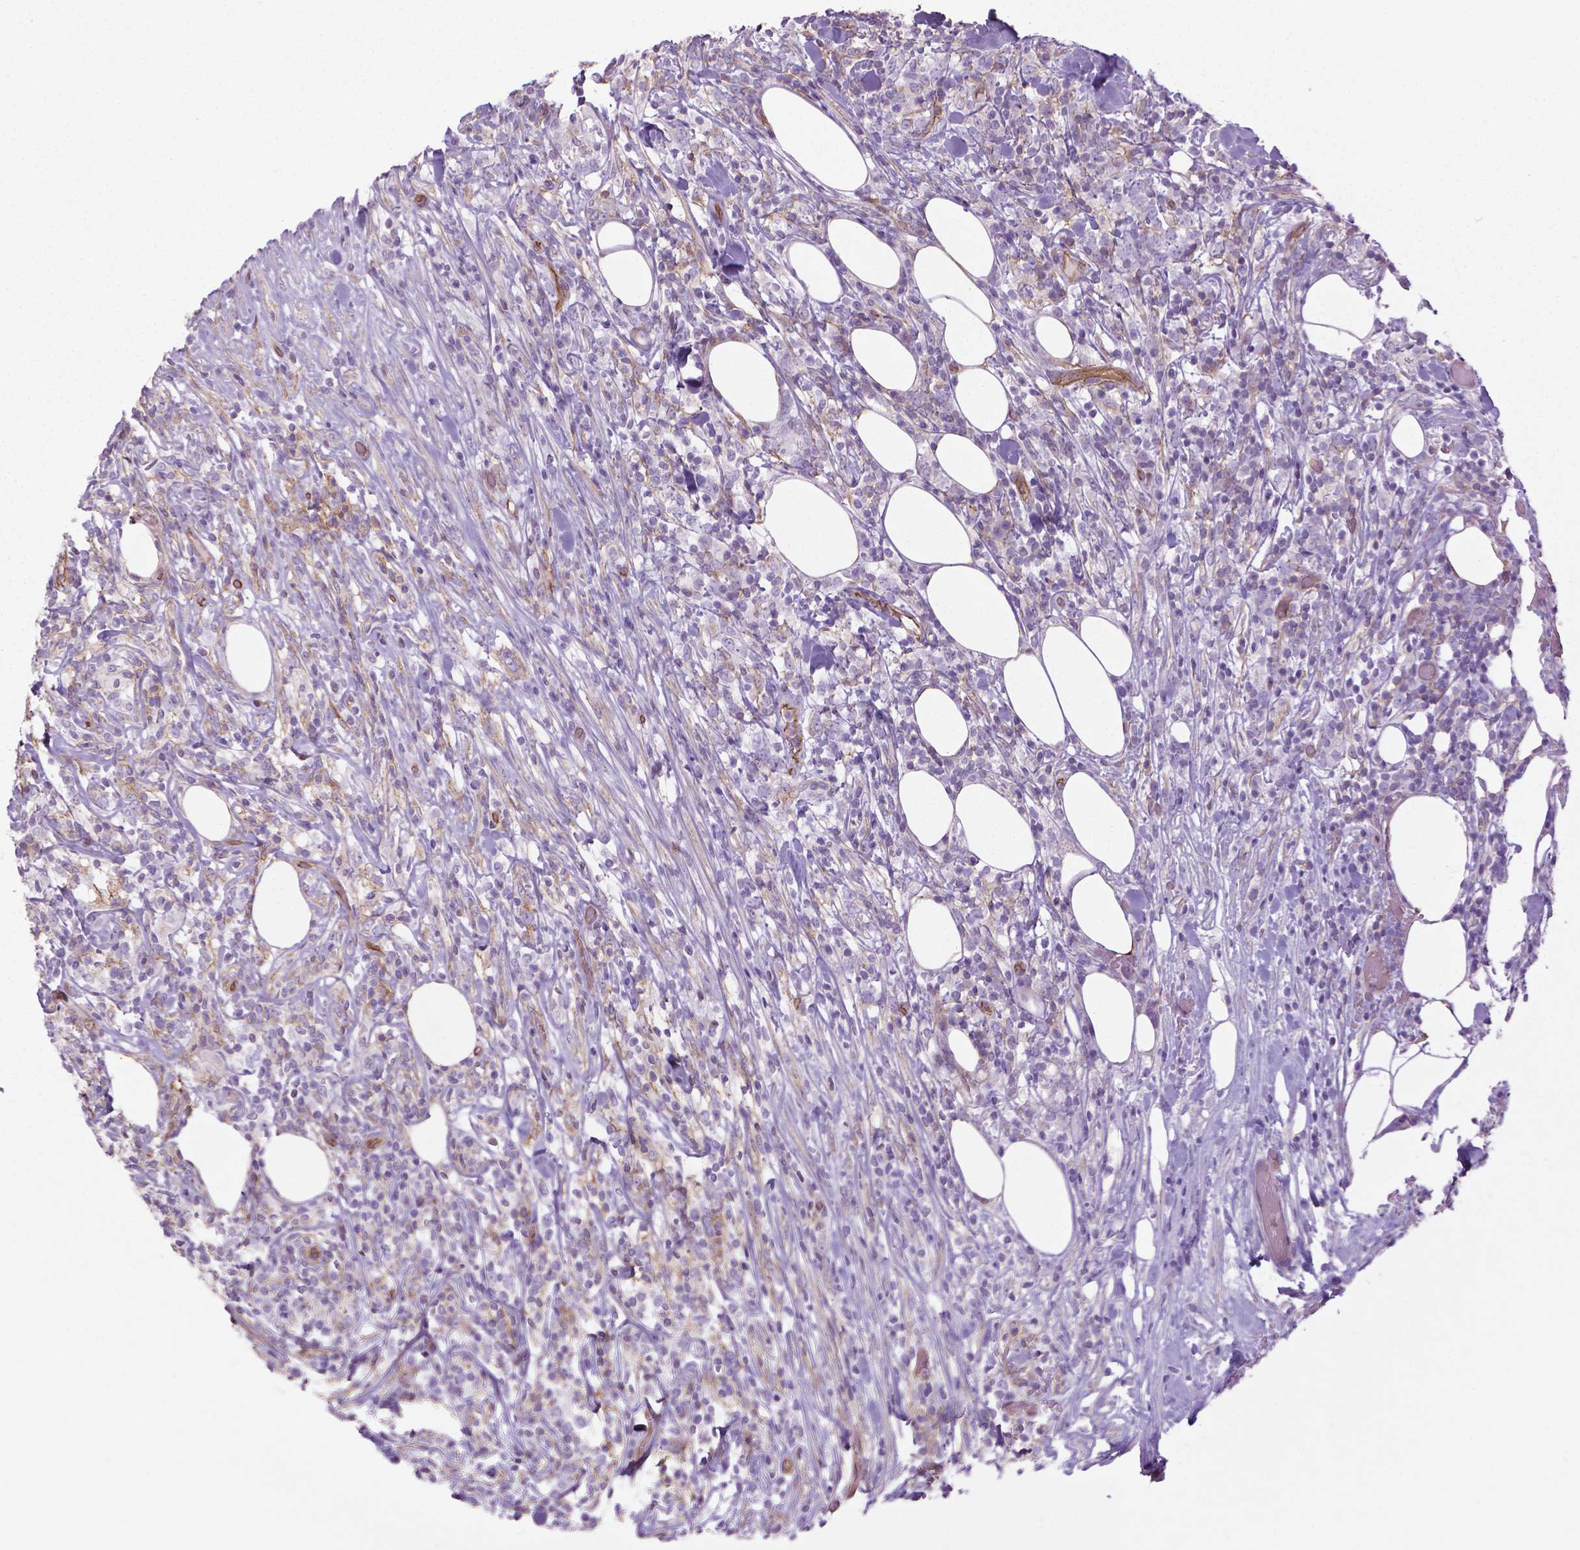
{"staining": {"intensity": "negative", "quantity": "none", "location": "none"}, "tissue": "lymphoma", "cell_type": "Tumor cells", "image_type": "cancer", "snomed": [{"axis": "morphology", "description": "Malignant lymphoma, non-Hodgkin's type, High grade"}, {"axis": "topography", "description": "Lymph node"}], "caption": "Photomicrograph shows no protein positivity in tumor cells of high-grade malignant lymphoma, non-Hodgkin's type tissue. (DAB IHC with hematoxylin counter stain).", "gene": "TENT5A", "patient": {"sex": "female", "age": 84}}